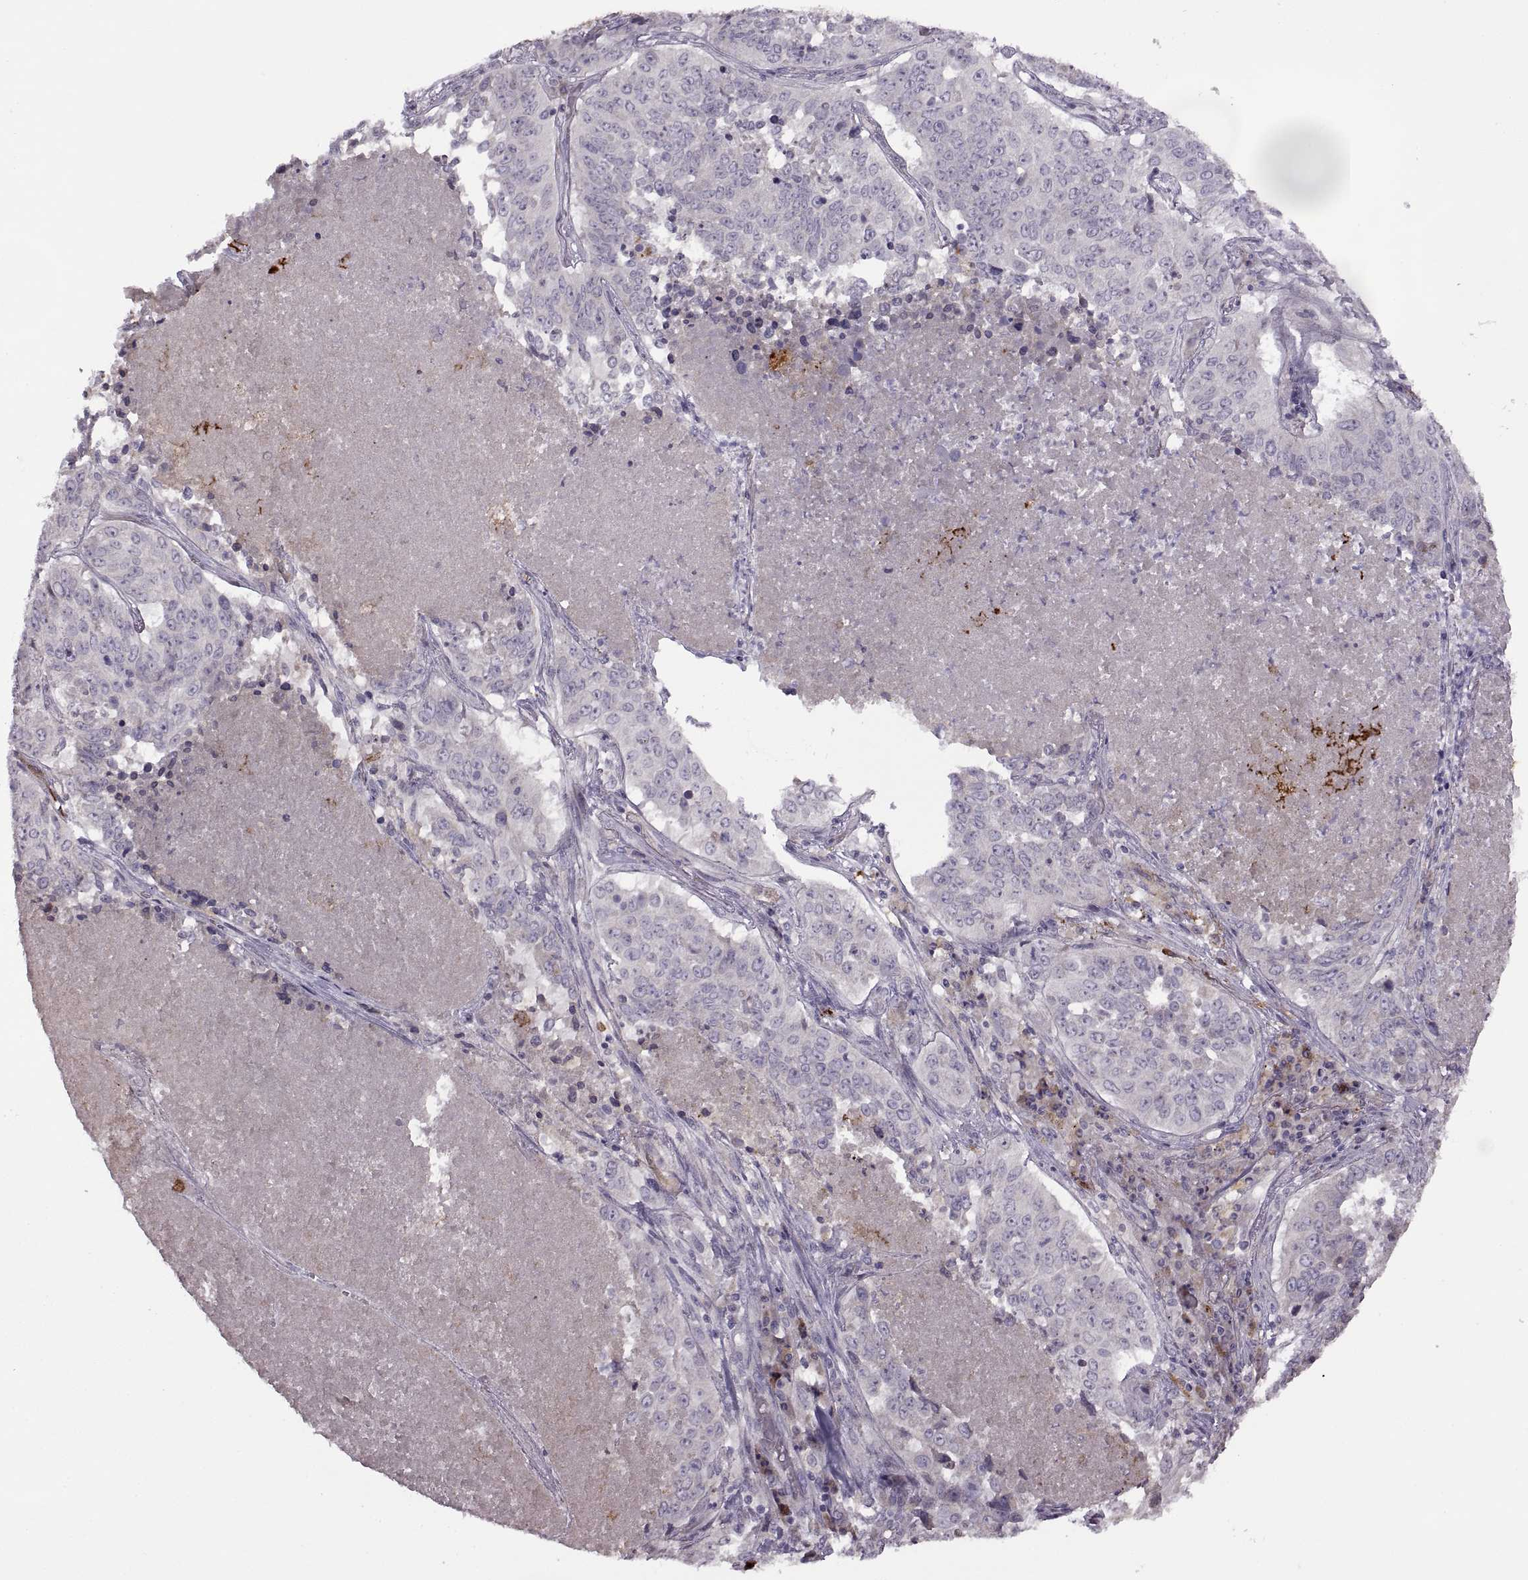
{"staining": {"intensity": "negative", "quantity": "none", "location": "none"}, "tissue": "lung cancer", "cell_type": "Tumor cells", "image_type": "cancer", "snomed": [{"axis": "morphology", "description": "Normal tissue, NOS"}, {"axis": "morphology", "description": "Squamous cell carcinoma, NOS"}, {"axis": "topography", "description": "Bronchus"}, {"axis": "topography", "description": "Lung"}], "caption": "High magnification brightfield microscopy of lung cancer stained with DAB (3,3'-diaminobenzidine) (brown) and counterstained with hematoxylin (blue): tumor cells show no significant staining. (DAB immunohistochemistry (IHC) with hematoxylin counter stain).", "gene": "H2AP", "patient": {"sex": "male", "age": 64}}